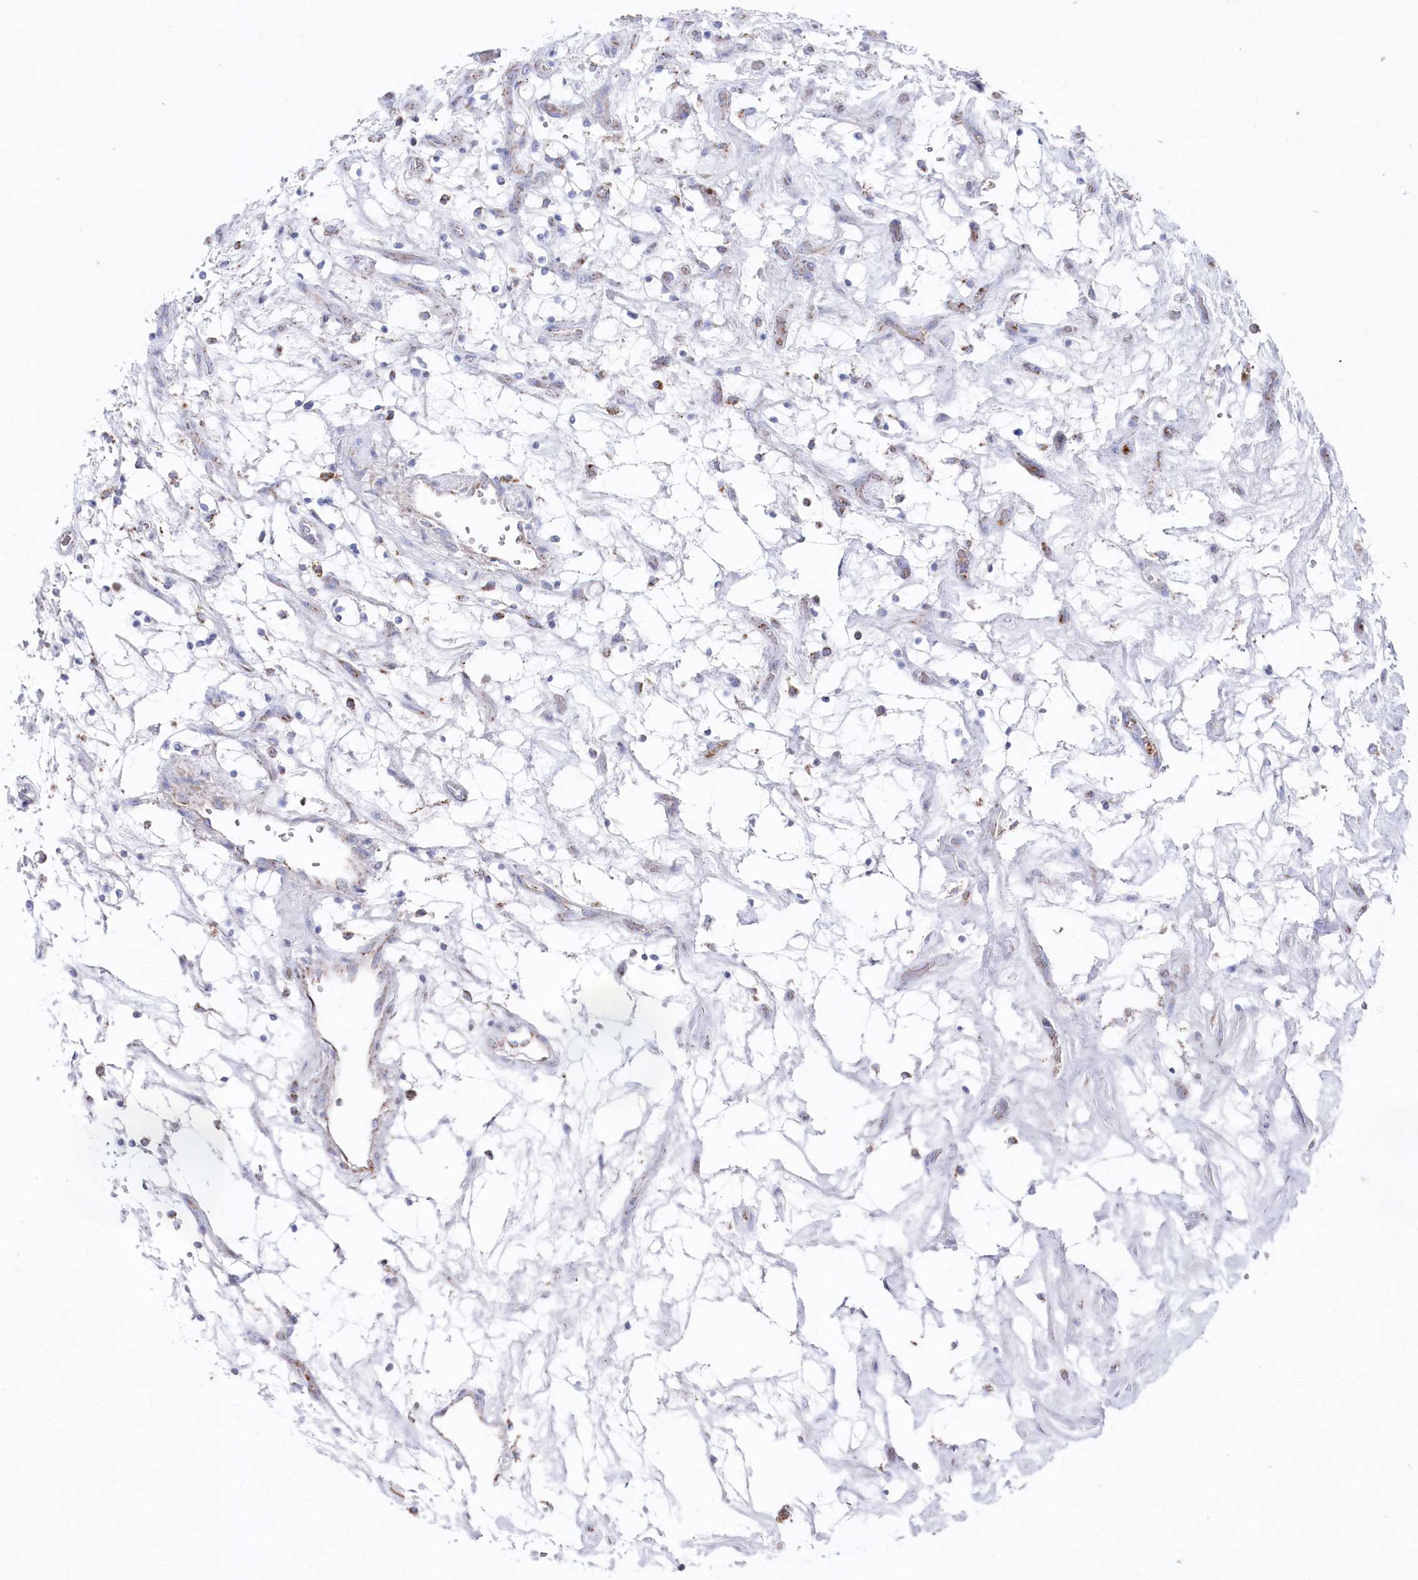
{"staining": {"intensity": "negative", "quantity": "none", "location": "none"}, "tissue": "renal cancer", "cell_type": "Tumor cells", "image_type": "cancer", "snomed": [{"axis": "morphology", "description": "Adenocarcinoma, NOS"}, {"axis": "topography", "description": "Kidney"}], "caption": "Renal cancer (adenocarcinoma) stained for a protein using immunohistochemistry exhibits no expression tumor cells.", "gene": "GLS2", "patient": {"sex": "female", "age": 69}}